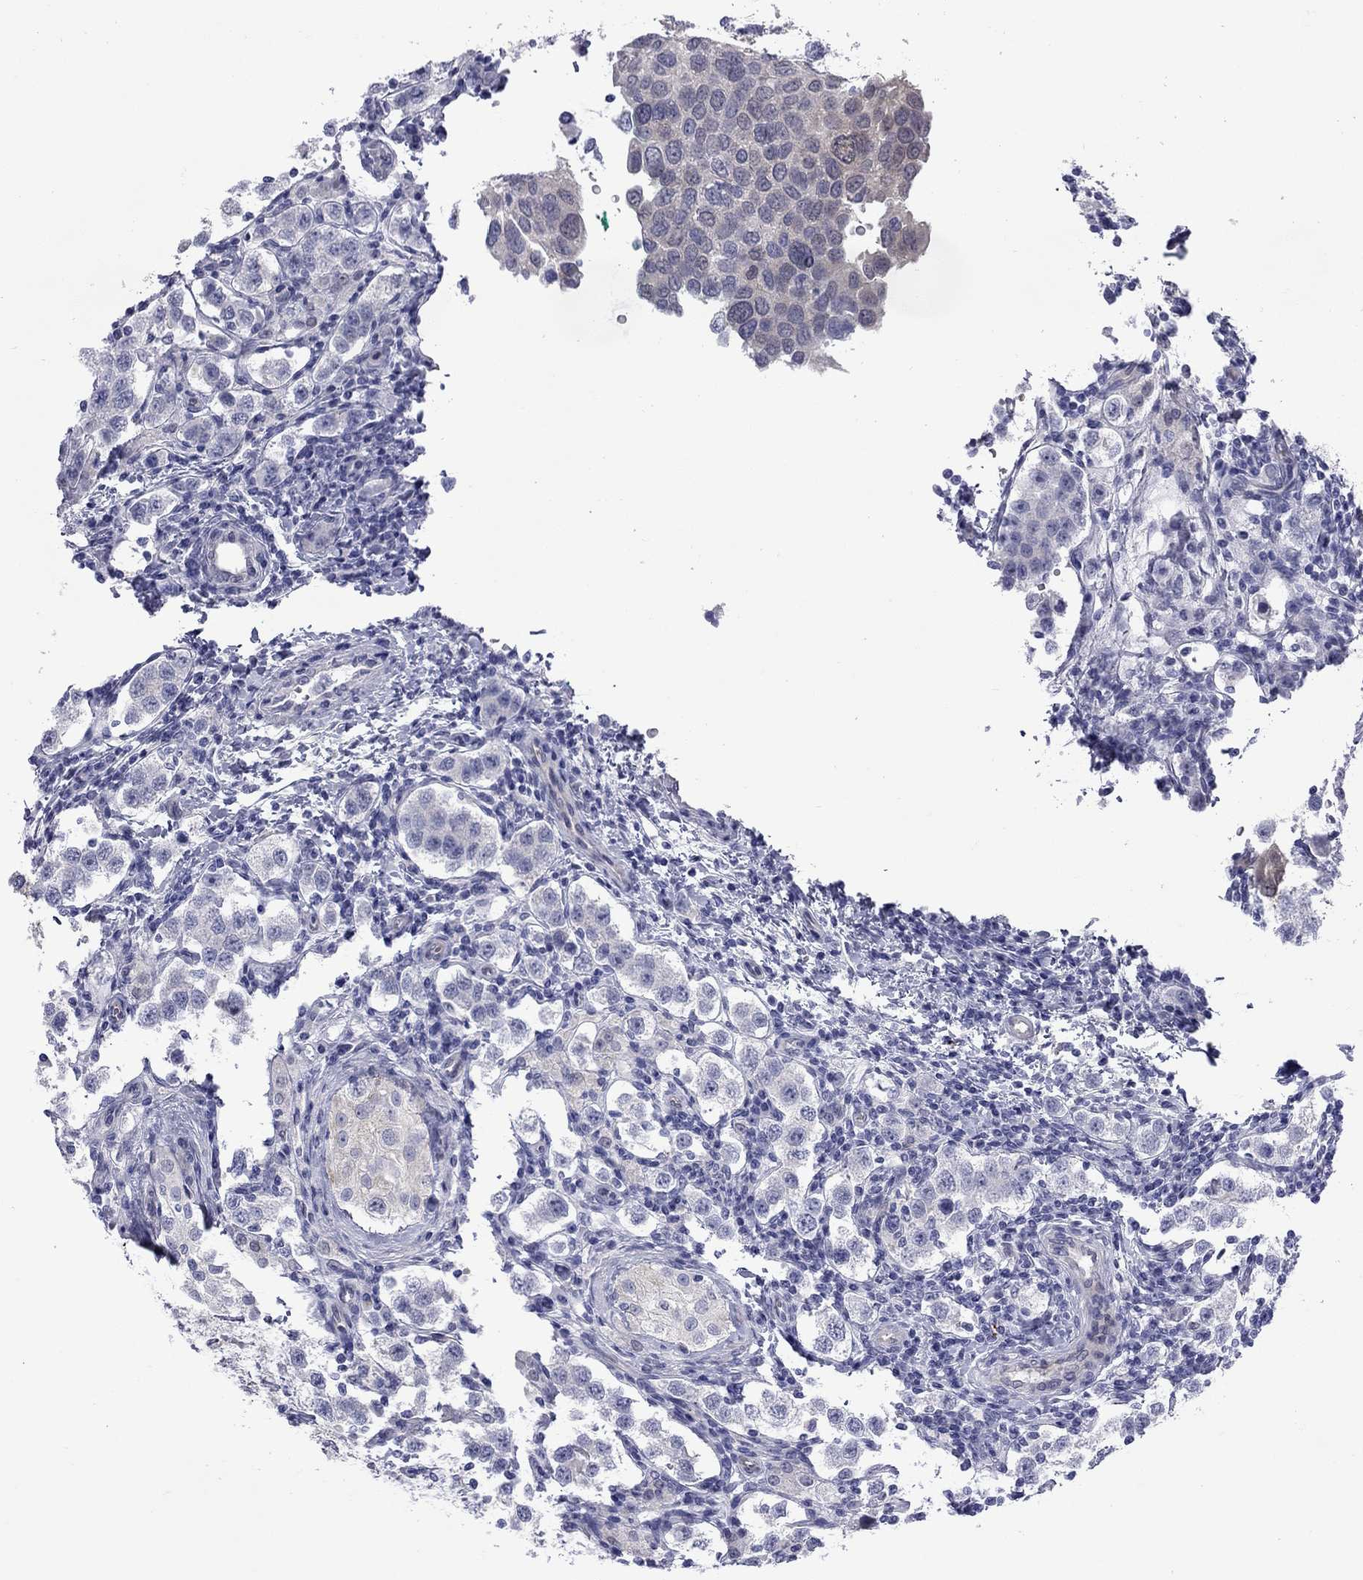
{"staining": {"intensity": "negative", "quantity": "none", "location": "none"}, "tissue": "testis cancer", "cell_type": "Tumor cells", "image_type": "cancer", "snomed": [{"axis": "morphology", "description": "Seminoma, NOS"}, {"axis": "topography", "description": "Testis"}], "caption": "Tumor cells show no significant positivity in testis cancer (seminoma).", "gene": "CTNNBIP1", "patient": {"sex": "male", "age": 37}}